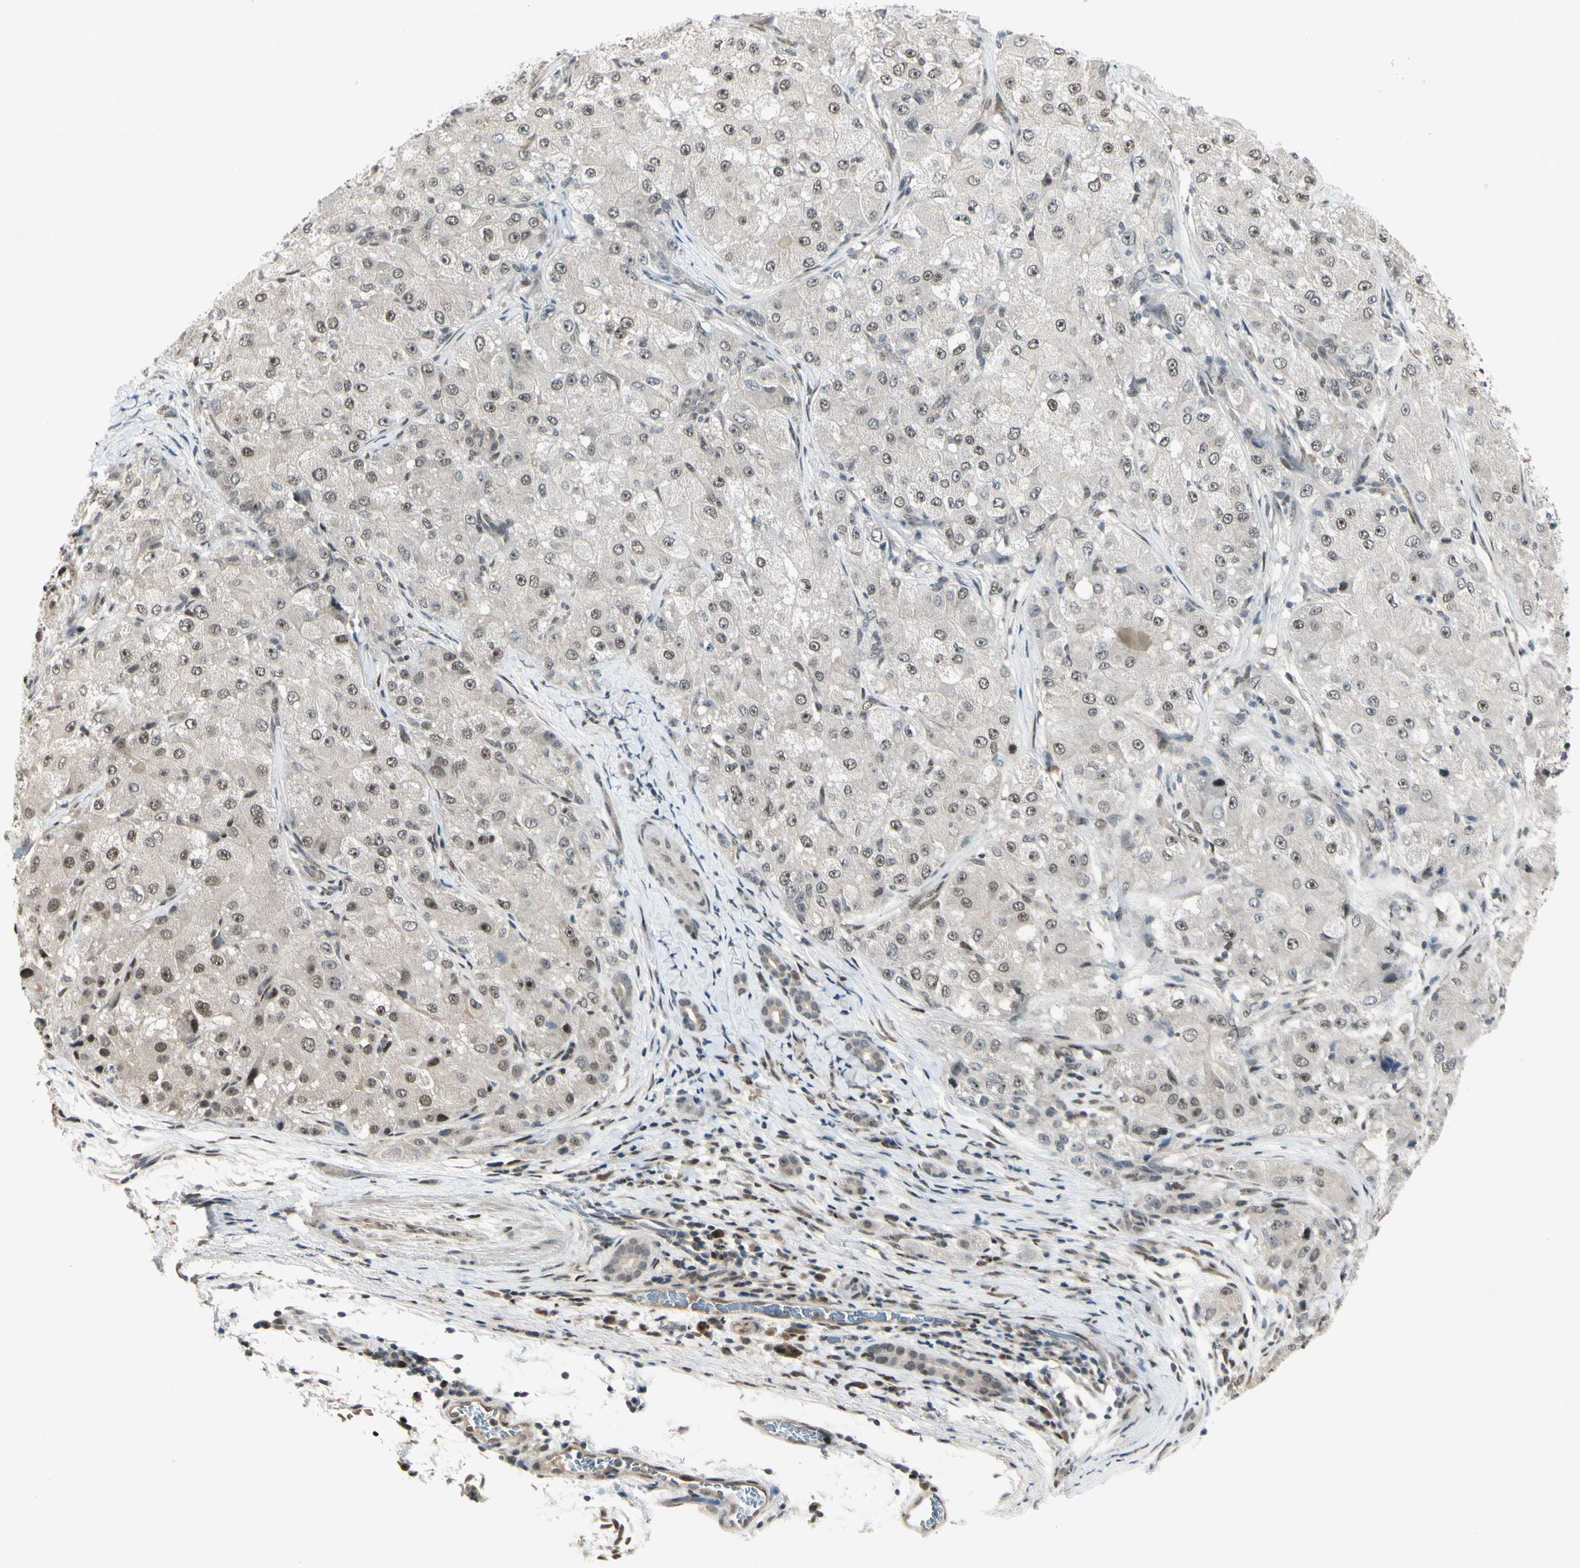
{"staining": {"intensity": "weak", "quantity": "<25%", "location": "nuclear"}, "tissue": "liver cancer", "cell_type": "Tumor cells", "image_type": "cancer", "snomed": [{"axis": "morphology", "description": "Carcinoma, Hepatocellular, NOS"}, {"axis": "topography", "description": "Liver"}], "caption": "Liver cancer (hepatocellular carcinoma) stained for a protein using immunohistochemistry (IHC) displays no positivity tumor cells.", "gene": "GTF3A", "patient": {"sex": "male", "age": 80}}